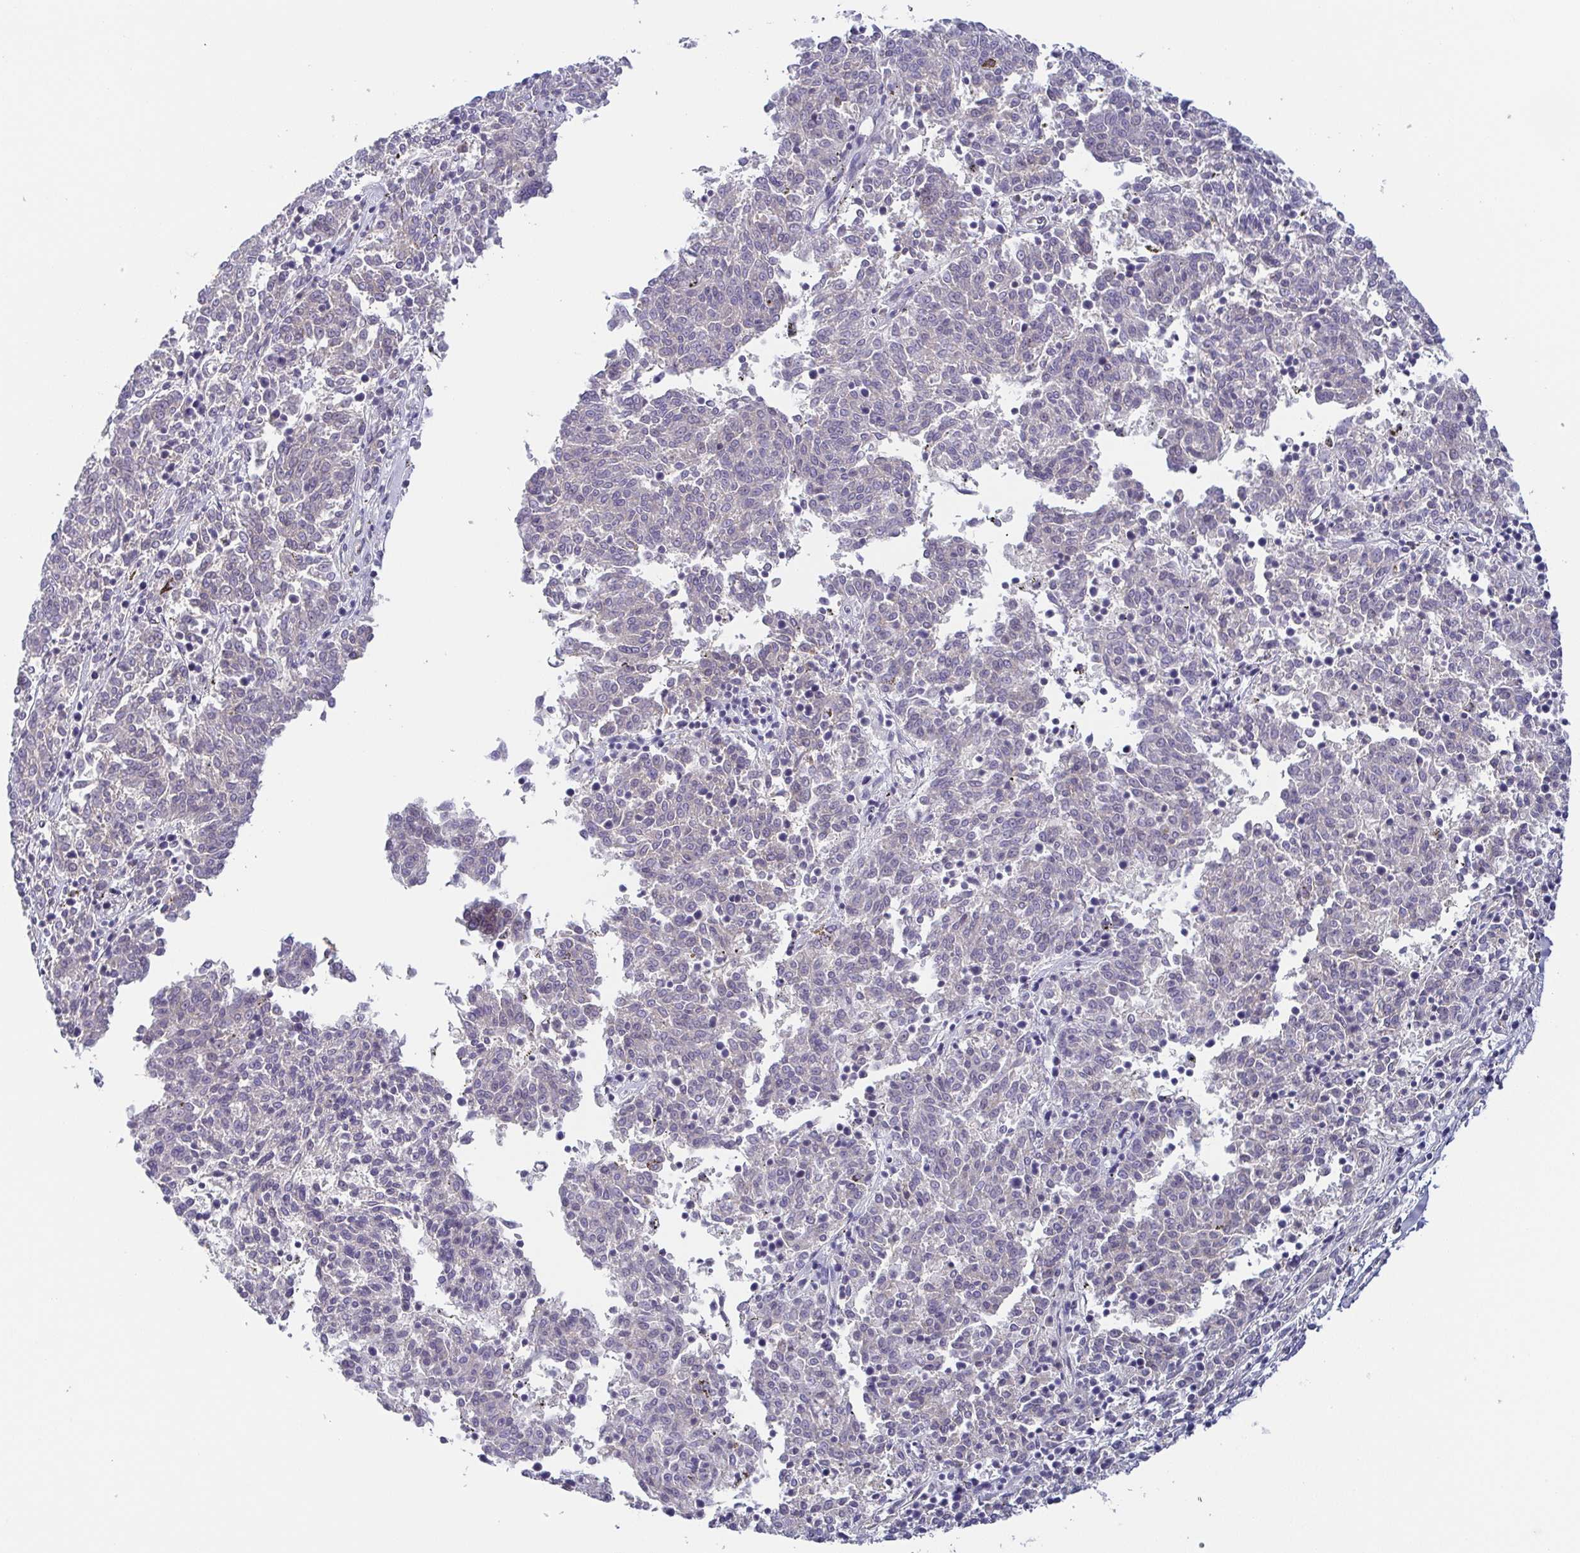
{"staining": {"intensity": "negative", "quantity": "none", "location": "none"}, "tissue": "melanoma", "cell_type": "Tumor cells", "image_type": "cancer", "snomed": [{"axis": "morphology", "description": "Malignant melanoma, NOS"}, {"axis": "topography", "description": "Skin"}], "caption": "Protein analysis of melanoma reveals no significant expression in tumor cells.", "gene": "RNASE7", "patient": {"sex": "female", "age": 72}}